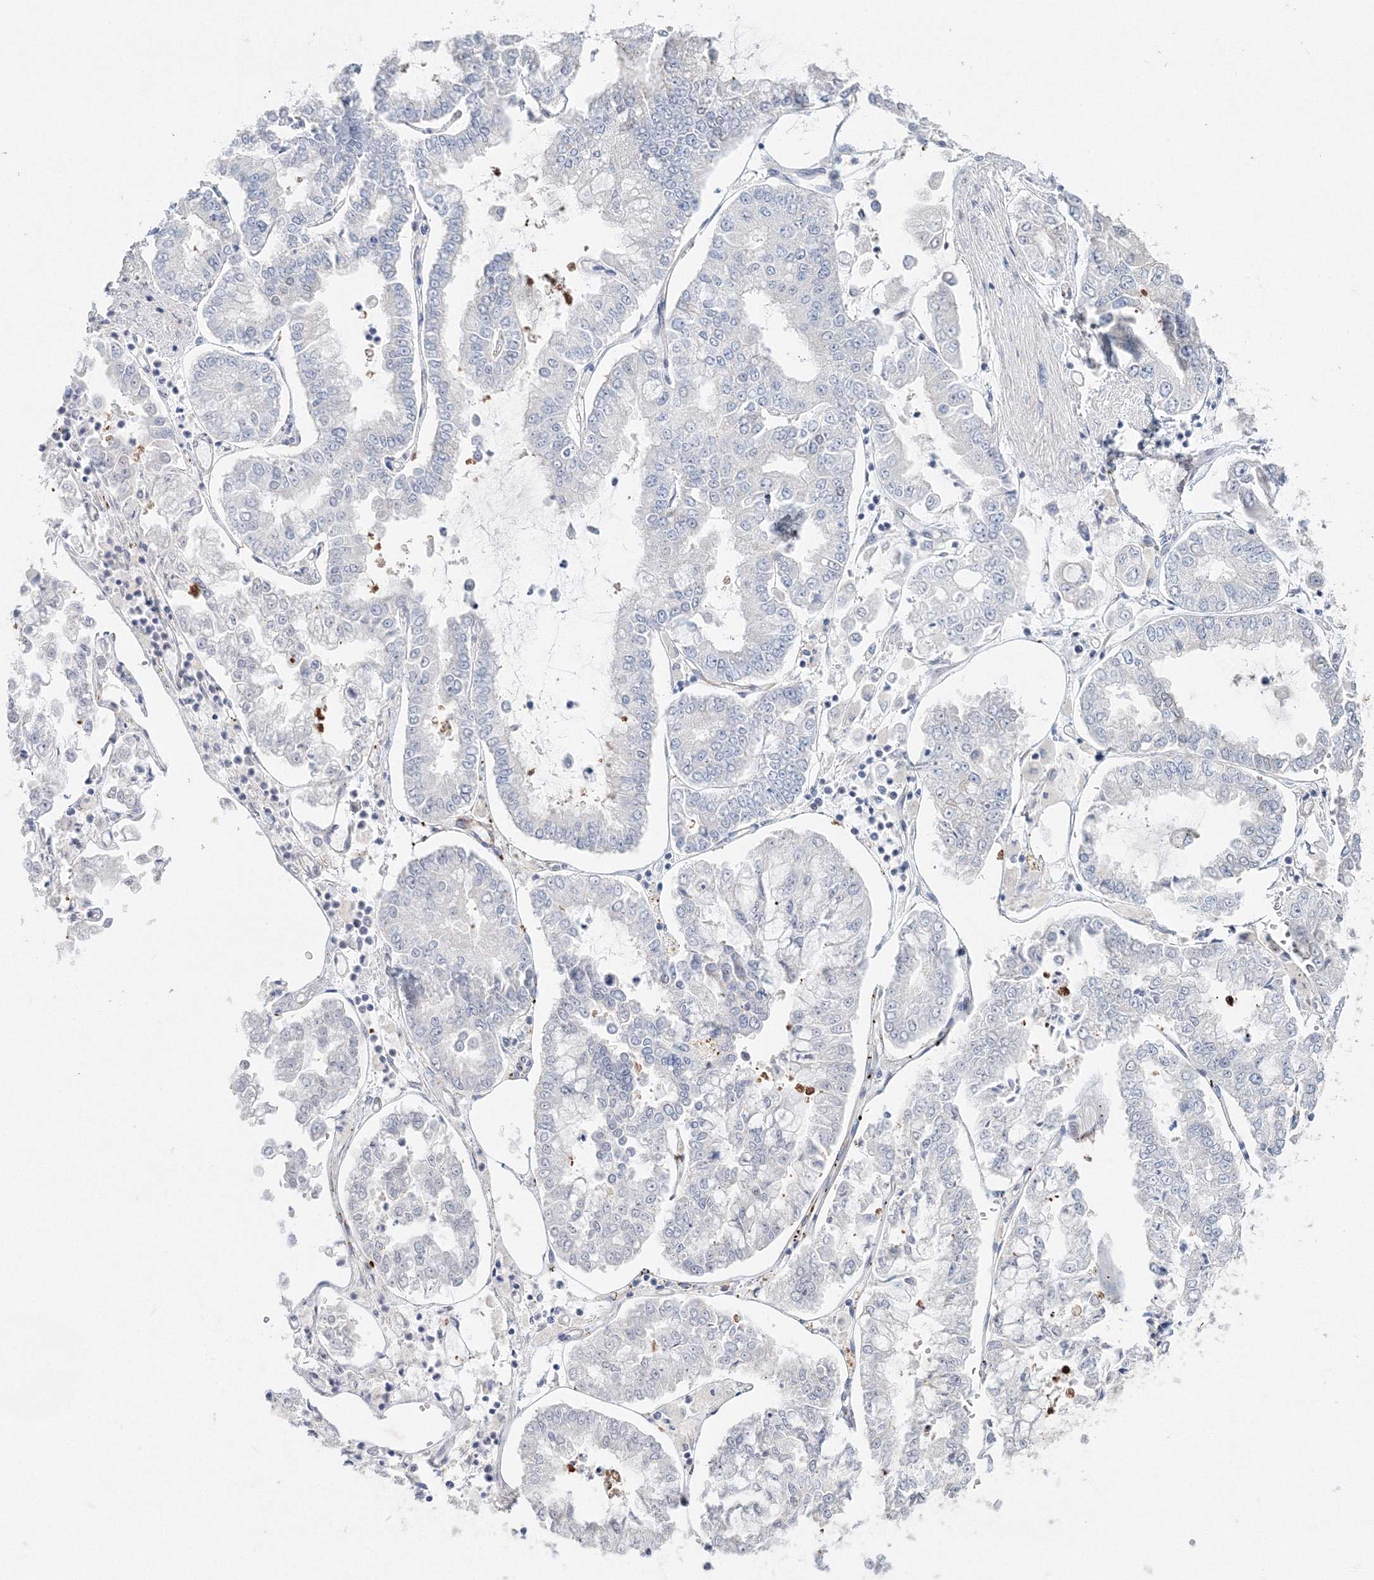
{"staining": {"intensity": "negative", "quantity": "none", "location": "none"}, "tissue": "stomach cancer", "cell_type": "Tumor cells", "image_type": "cancer", "snomed": [{"axis": "morphology", "description": "Adenocarcinoma, NOS"}, {"axis": "topography", "description": "Stomach"}], "caption": "Photomicrograph shows no protein staining in tumor cells of stomach adenocarcinoma tissue.", "gene": "SIRT7", "patient": {"sex": "male", "age": 76}}